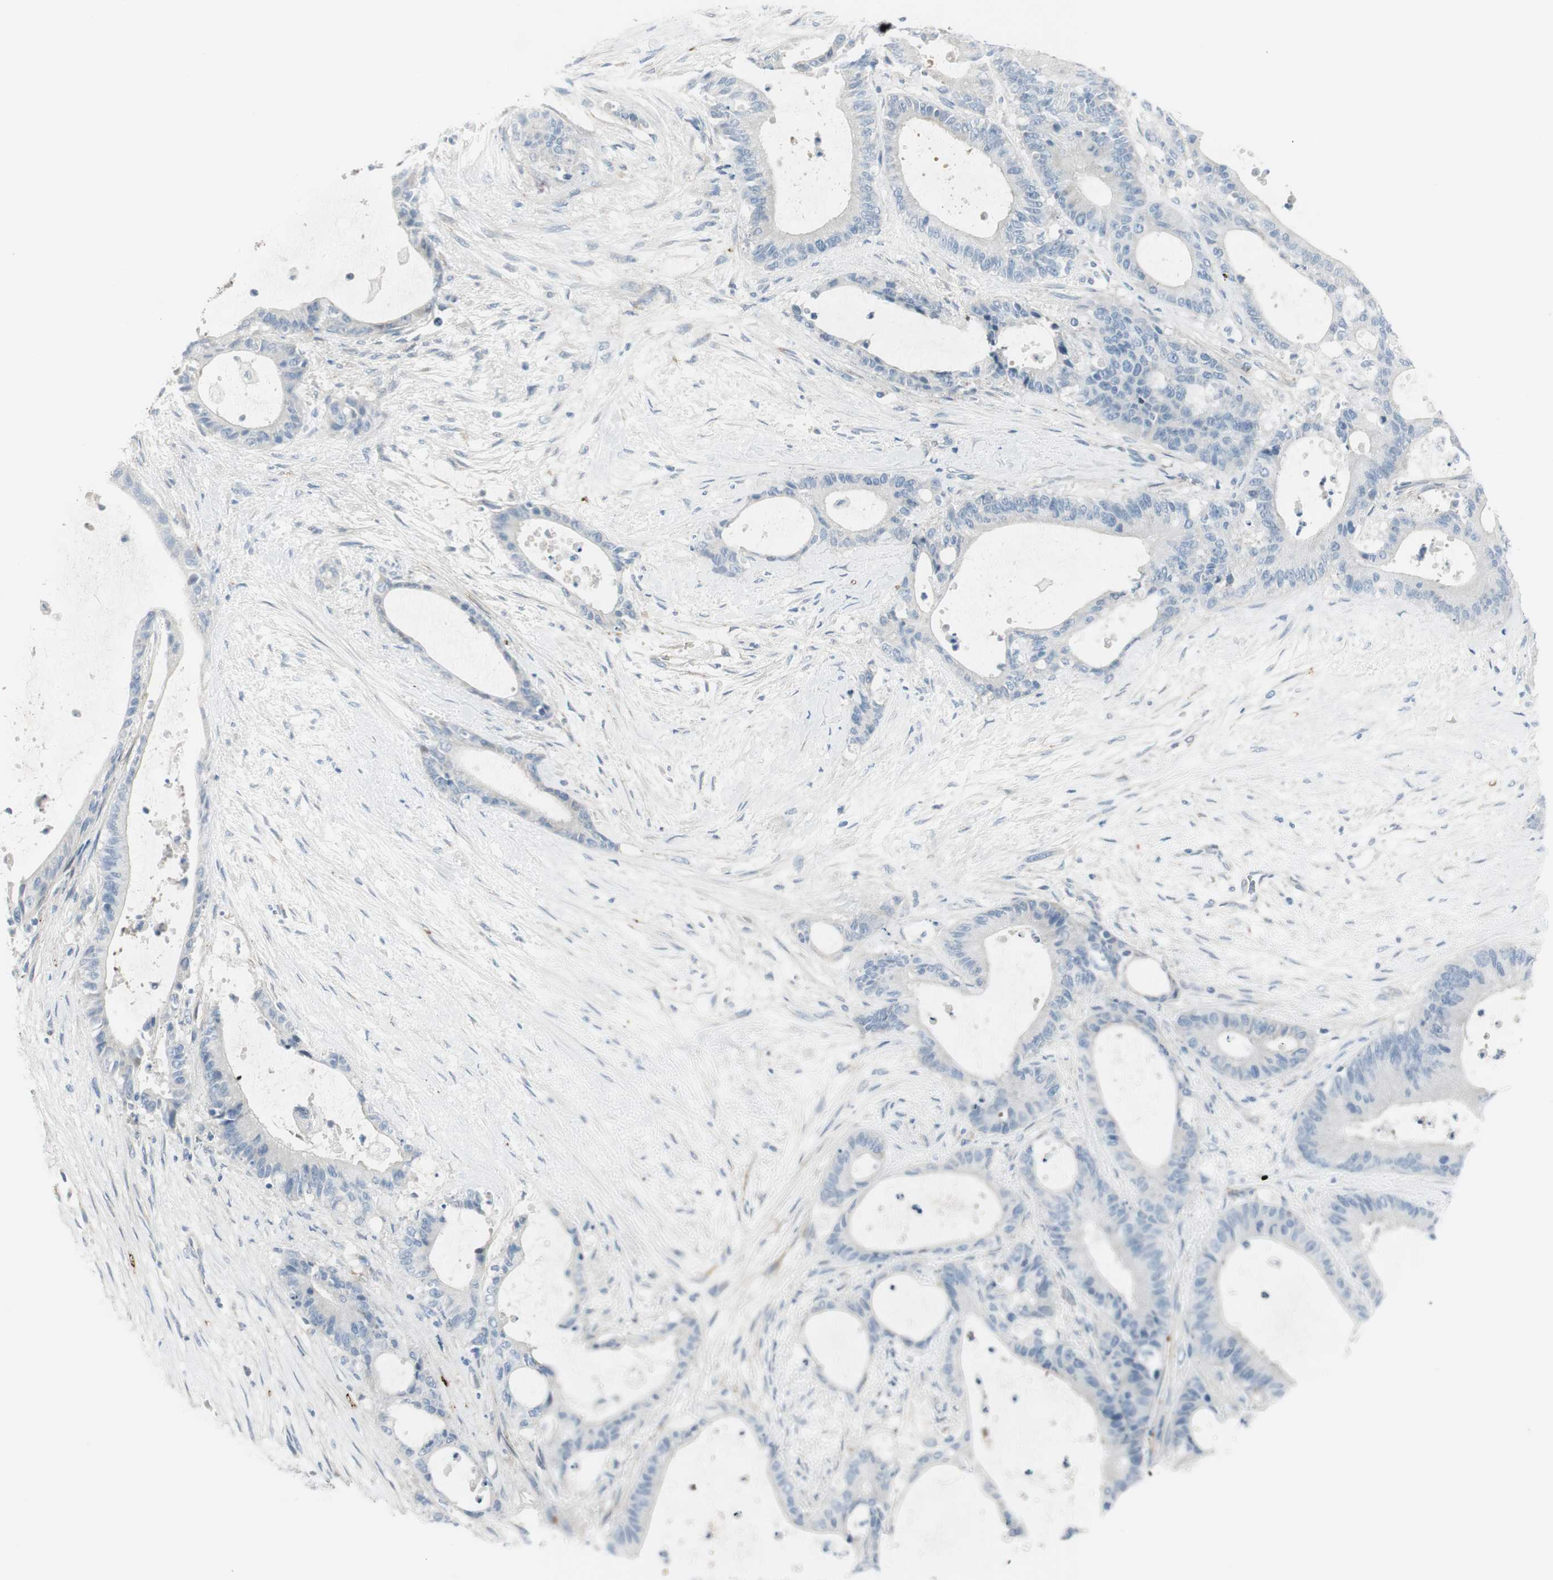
{"staining": {"intensity": "negative", "quantity": "none", "location": "none"}, "tissue": "liver cancer", "cell_type": "Tumor cells", "image_type": "cancer", "snomed": [{"axis": "morphology", "description": "Cholangiocarcinoma"}, {"axis": "topography", "description": "Liver"}], "caption": "Human liver cholangiocarcinoma stained for a protein using immunohistochemistry exhibits no expression in tumor cells.", "gene": "CACNA2D1", "patient": {"sex": "female", "age": 73}}